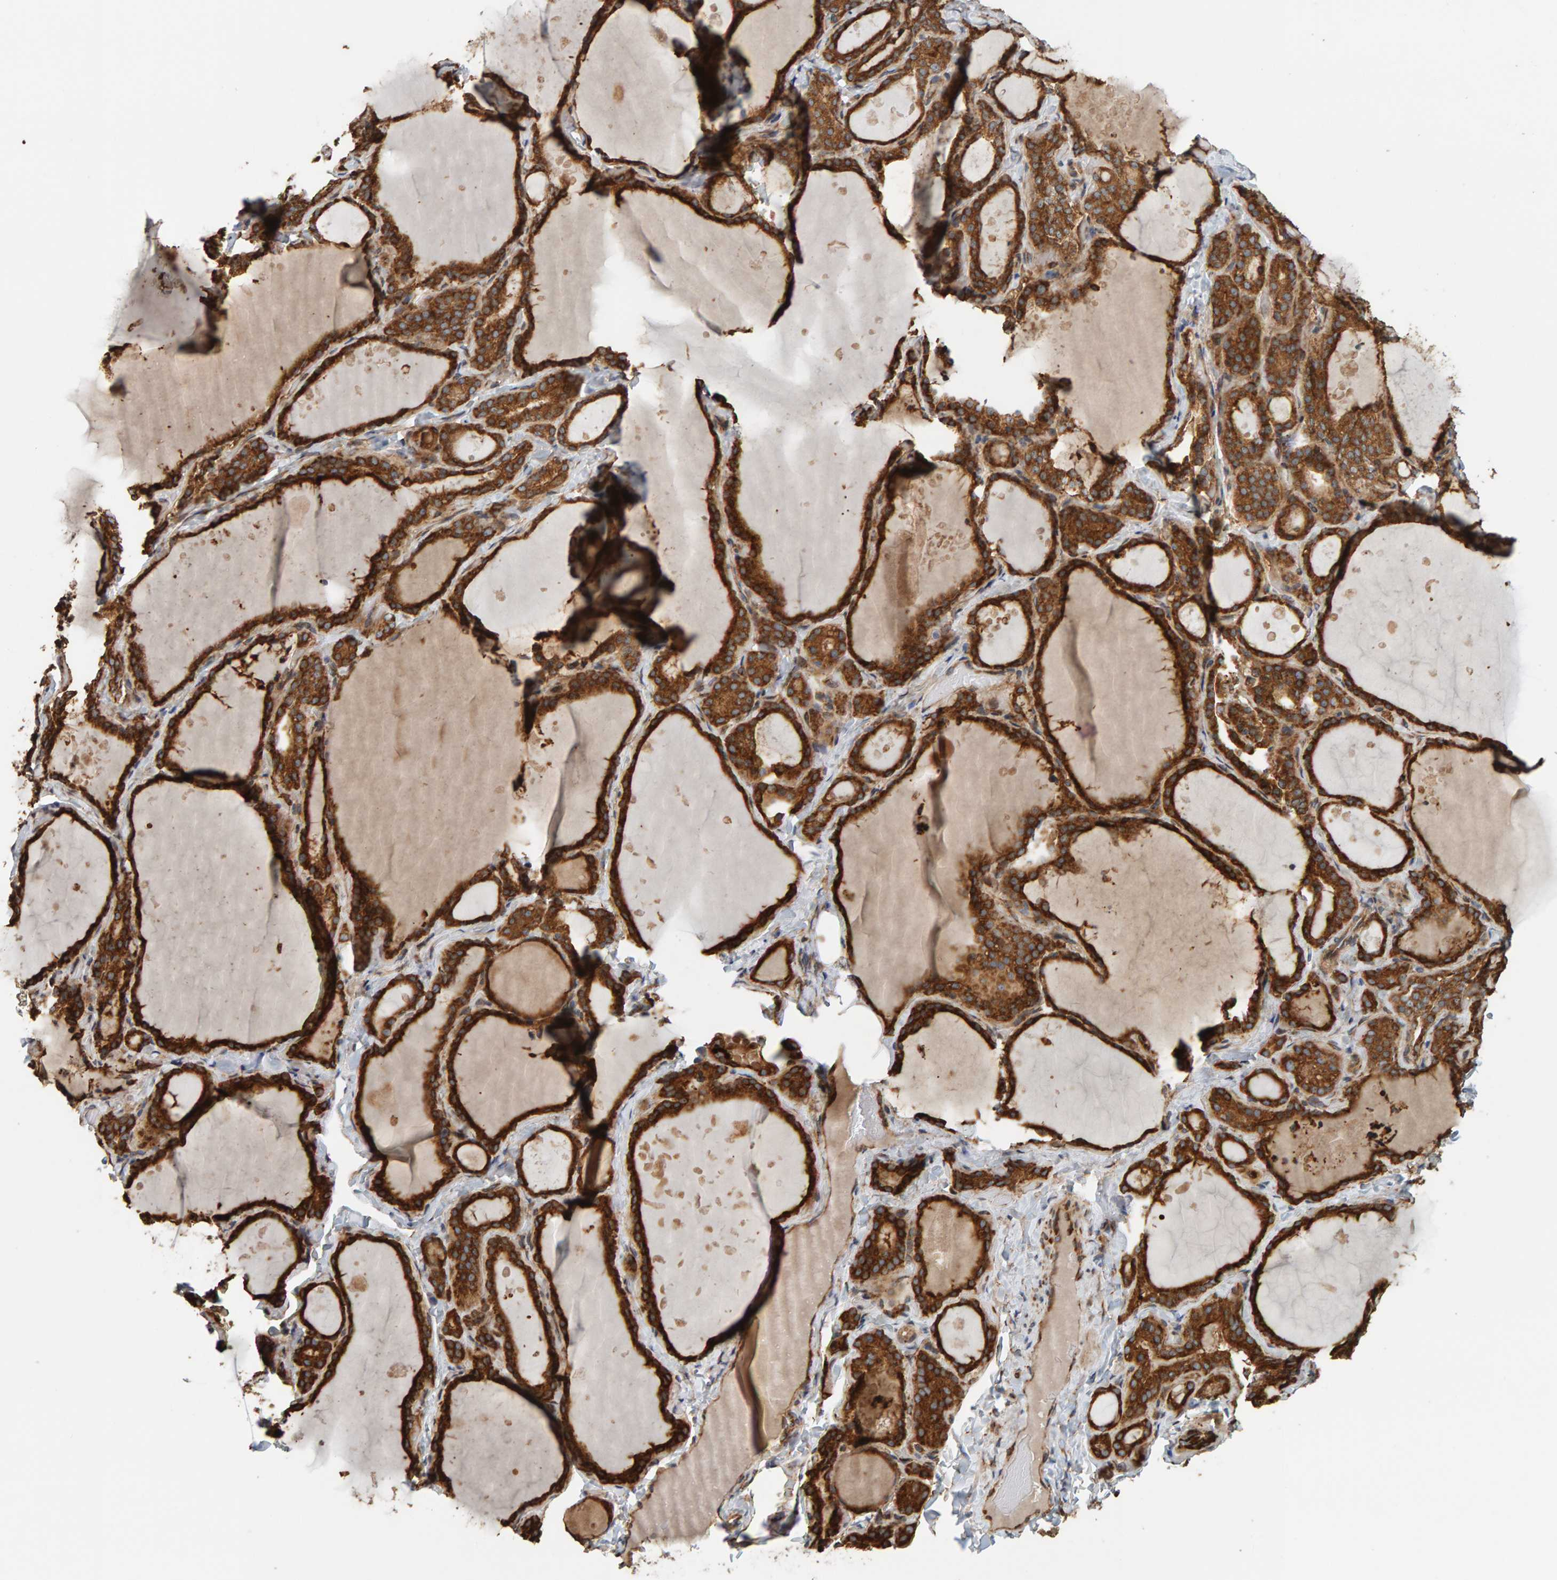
{"staining": {"intensity": "strong", "quantity": ">75%", "location": "cytoplasmic/membranous"}, "tissue": "thyroid gland", "cell_type": "Glandular cells", "image_type": "normal", "snomed": [{"axis": "morphology", "description": "Normal tissue, NOS"}, {"axis": "topography", "description": "Thyroid gland"}], "caption": "Strong cytoplasmic/membranous expression is seen in about >75% of glandular cells in normal thyroid gland. (DAB (3,3'-diaminobenzidine) = brown stain, brightfield microscopy at high magnification).", "gene": "BAIAP2", "patient": {"sex": "female", "age": 44}}